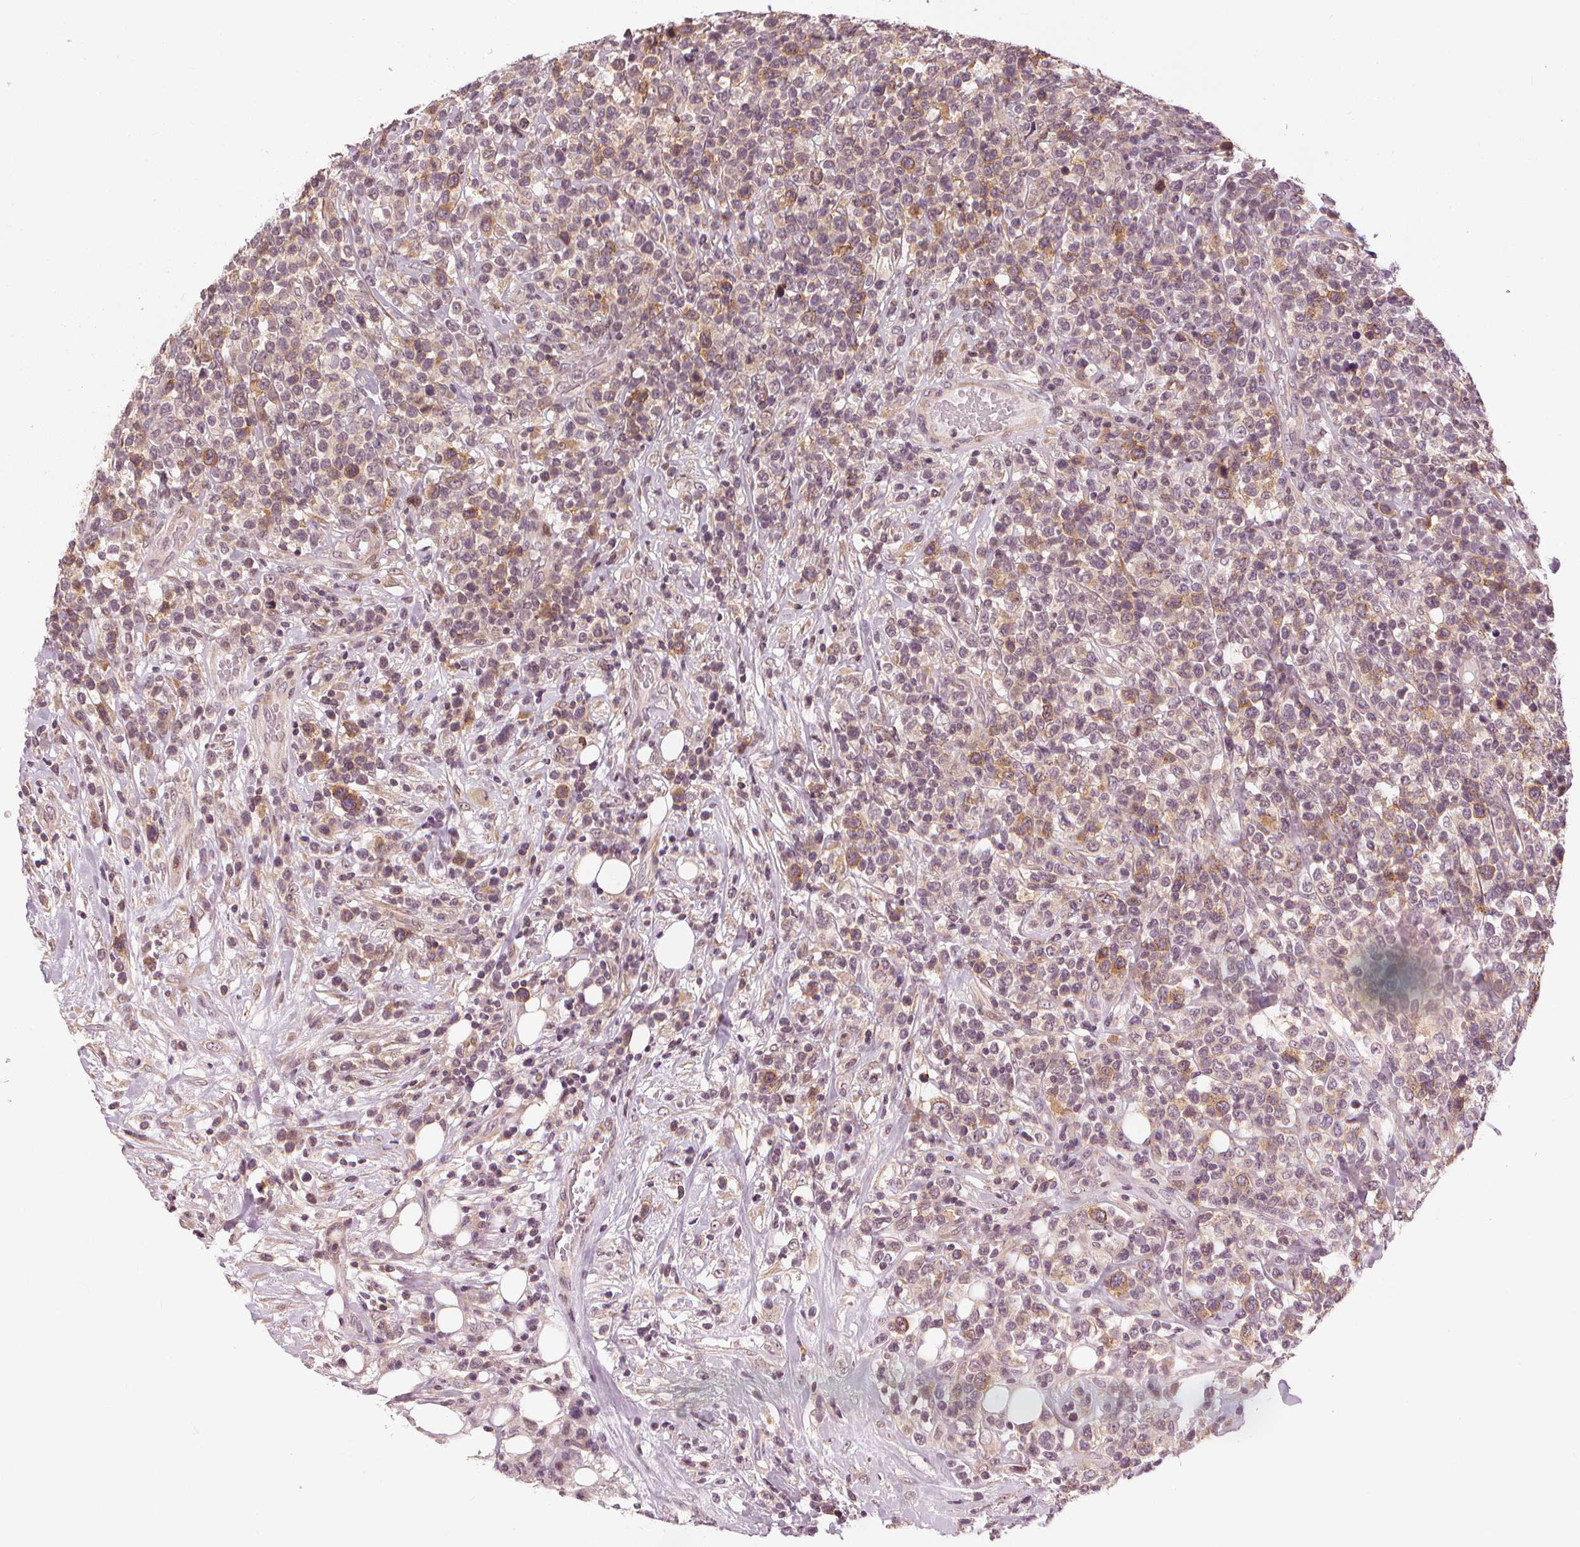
{"staining": {"intensity": "weak", "quantity": "25%-75%", "location": "cytoplasmic/membranous"}, "tissue": "lymphoma", "cell_type": "Tumor cells", "image_type": "cancer", "snomed": [{"axis": "morphology", "description": "Malignant lymphoma, non-Hodgkin's type, High grade"}, {"axis": "topography", "description": "Soft tissue"}], "caption": "The micrograph shows immunohistochemical staining of high-grade malignant lymphoma, non-Hodgkin's type. There is weak cytoplasmic/membranous staining is seen in about 25%-75% of tumor cells.", "gene": "SLC34A1", "patient": {"sex": "female", "age": 56}}